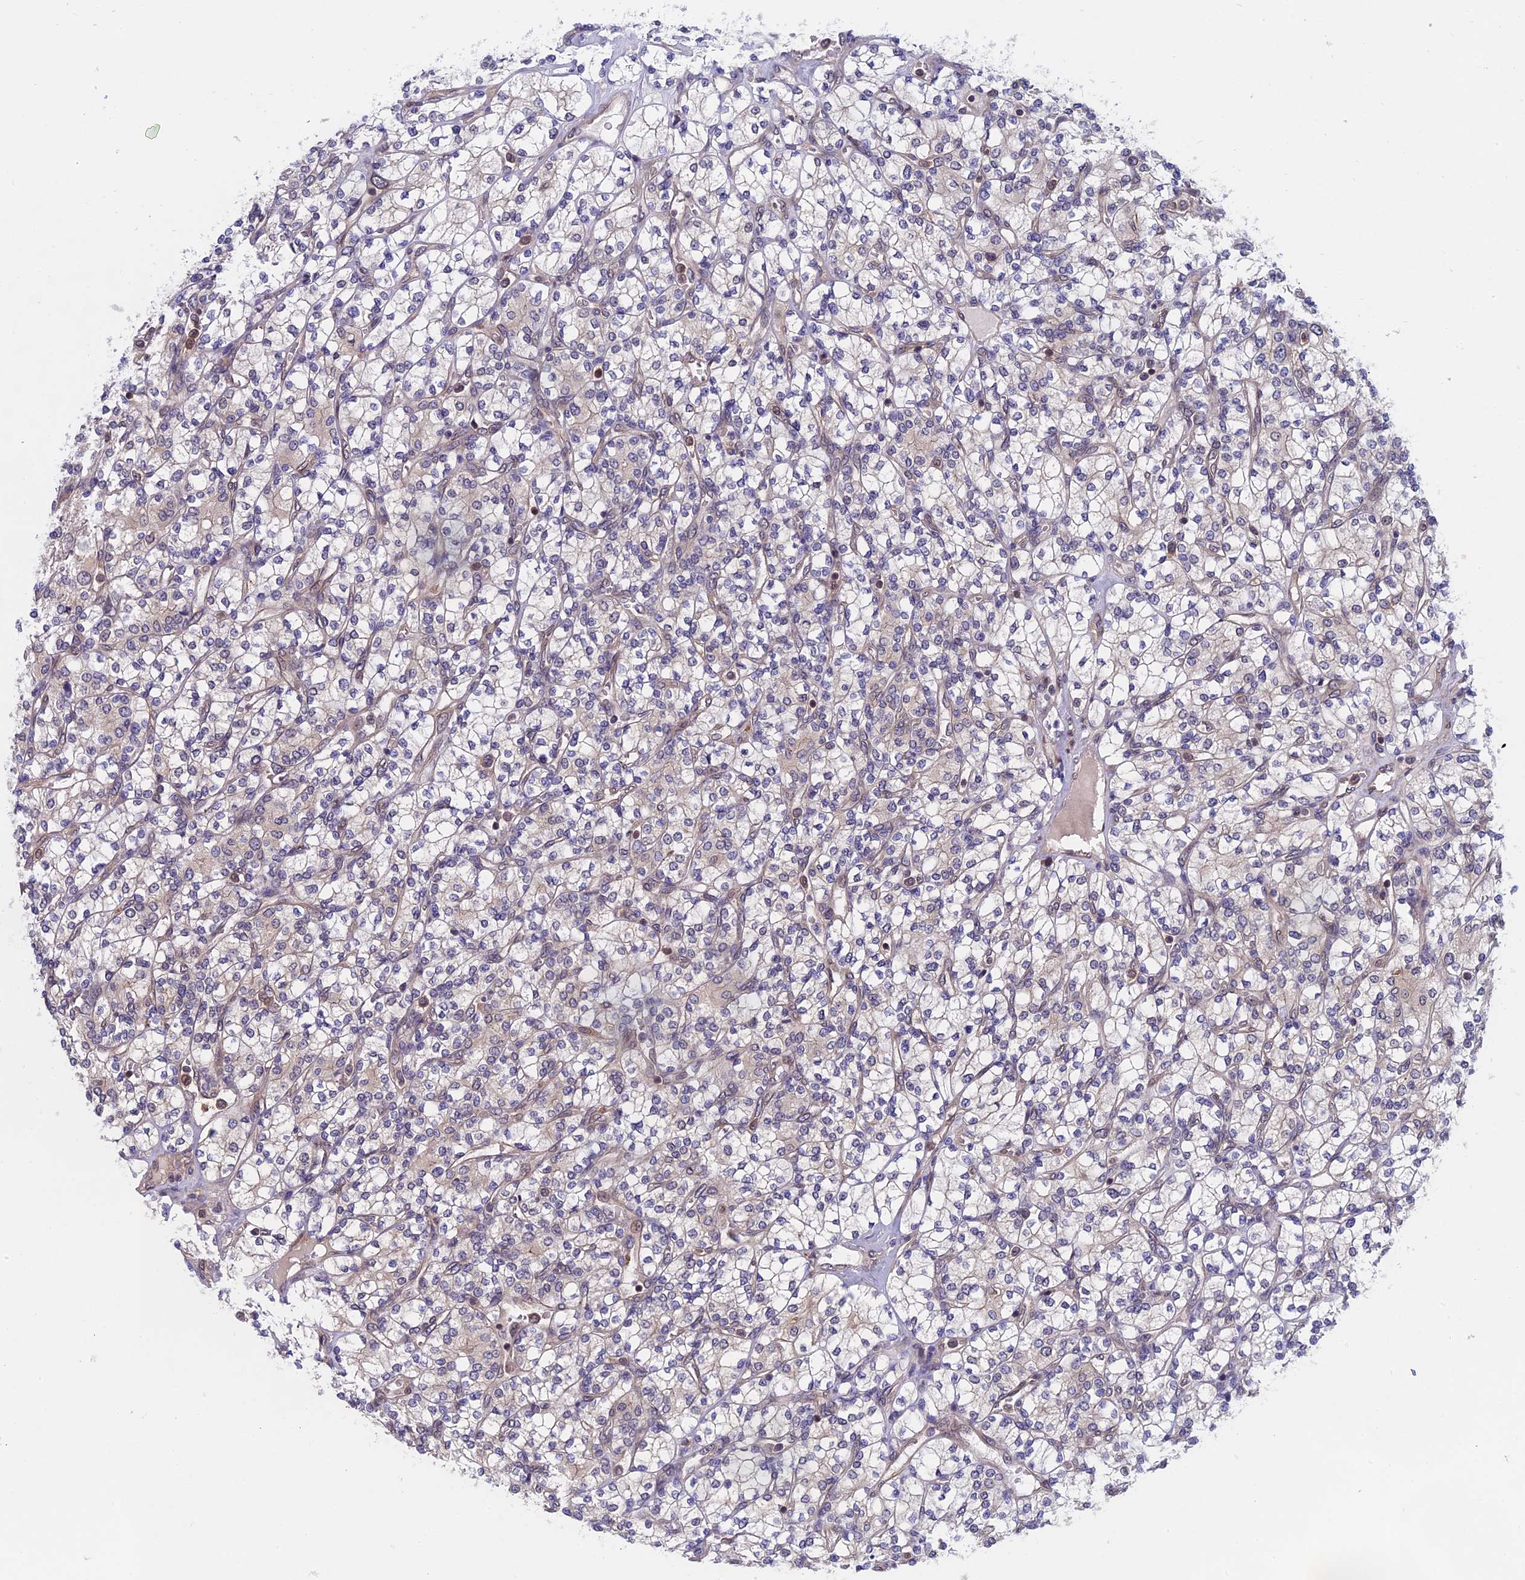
{"staining": {"intensity": "negative", "quantity": "none", "location": "none"}, "tissue": "renal cancer", "cell_type": "Tumor cells", "image_type": "cancer", "snomed": [{"axis": "morphology", "description": "Adenocarcinoma, NOS"}, {"axis": "topography", "description": "Kidney"}], "caption": "Photomicrograph shows no protein positivity in tumor cells of adenocarcinoma (renal) tissue.", "gene": "NAA10", "patient": {"sex": "male", "age": 77}}